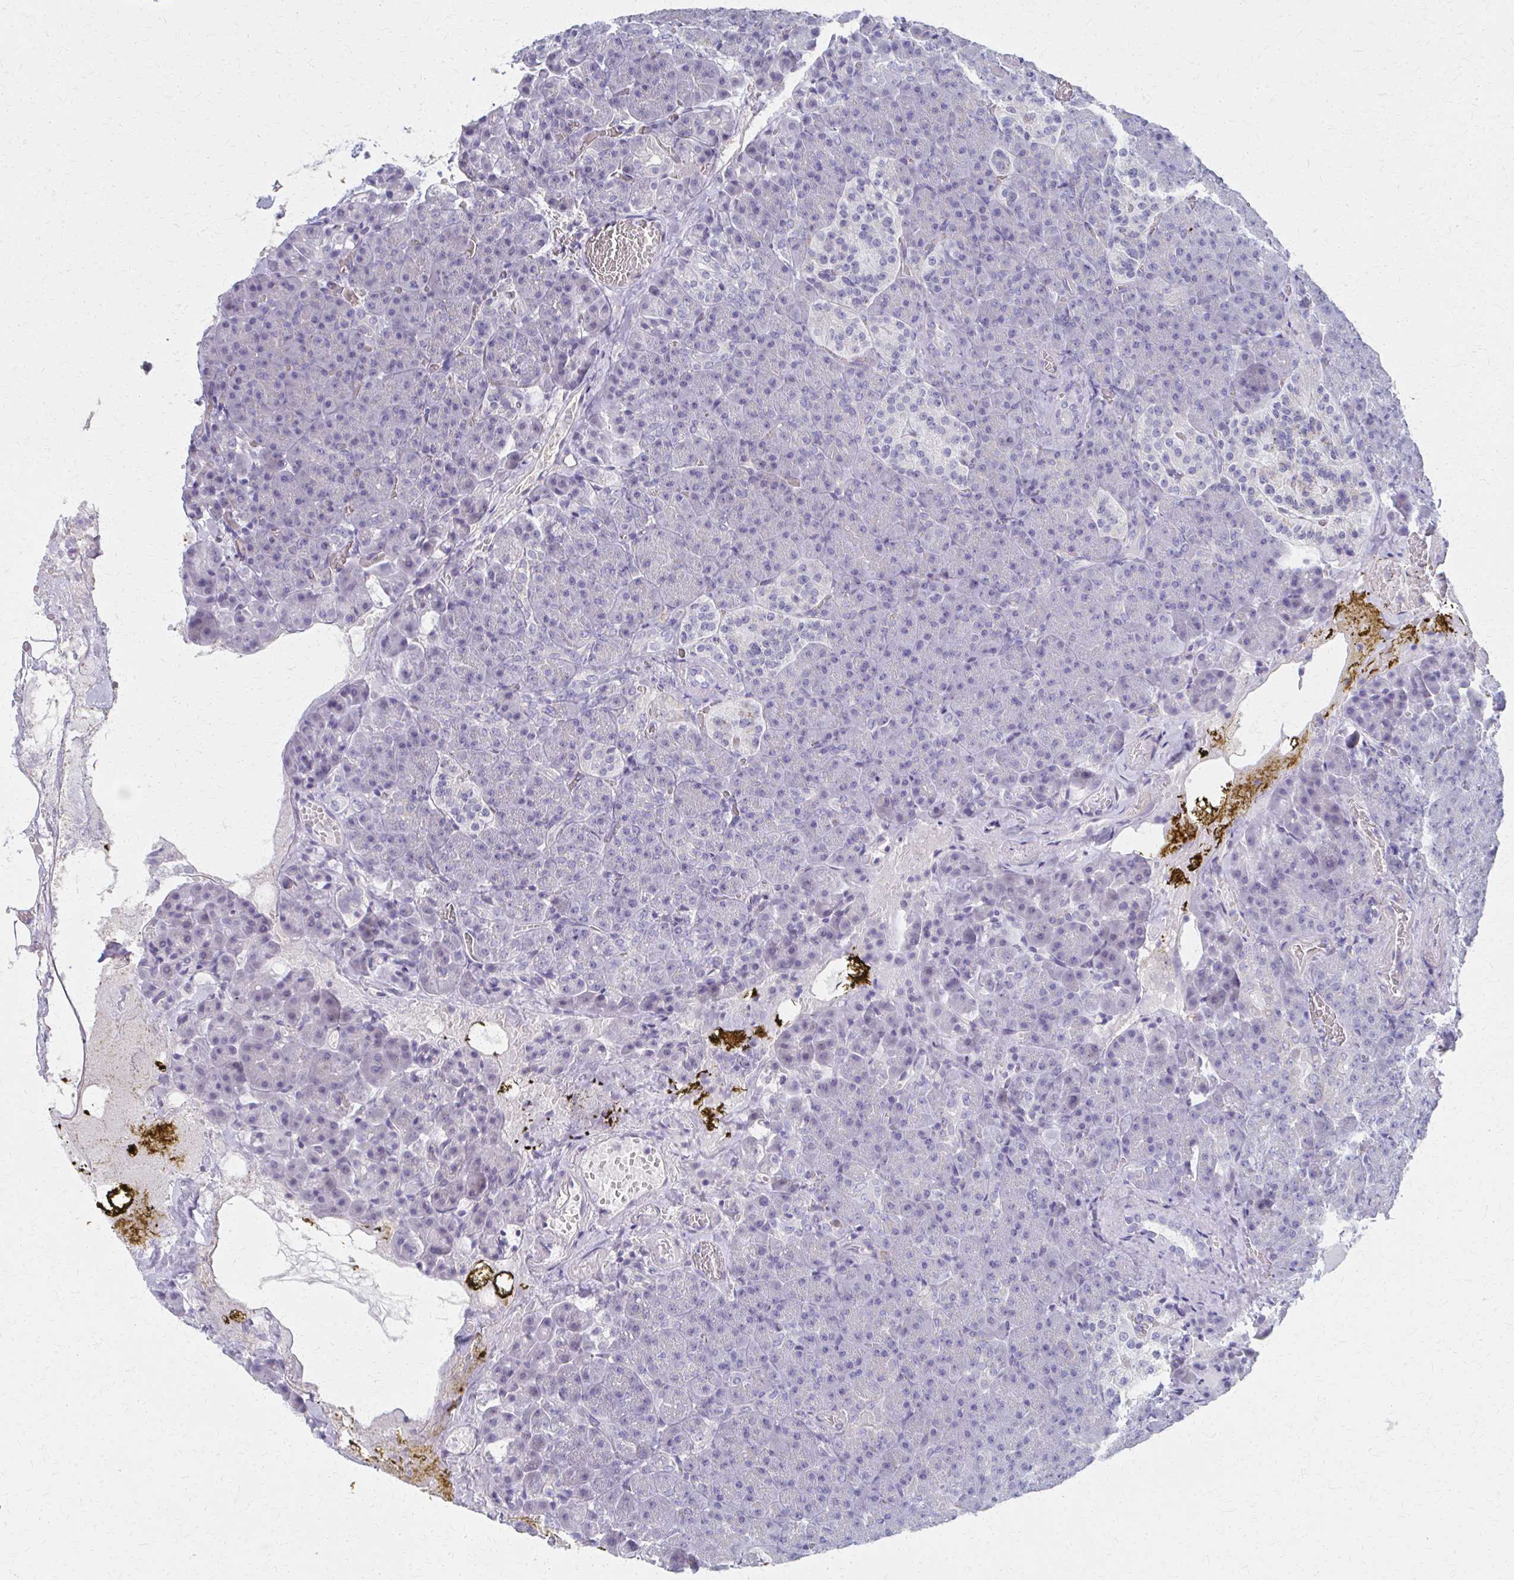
{"staining": {"intensity": "negative", "quantity": "none", "location": "none"}, "tissue": "pancreas", "cell_type": "Exocrine glandular cells", "image_type": "normal", "snomed": [{"axis": "morphology", "description": "Normal tissue, NOS"}, {"axis": "topography", "description": "Pancreas"}], "caption": "The IHC photomicrograph has no significant positivity in exocrine glandular cells of pancreas. (Stains: DAB immunohistochemistry with hematoxylin counter stain, Microscopy: brightfield microscopy at high magnification).", "gene": "MS4A2", "patient": {"sex": "female", "age": 74}}